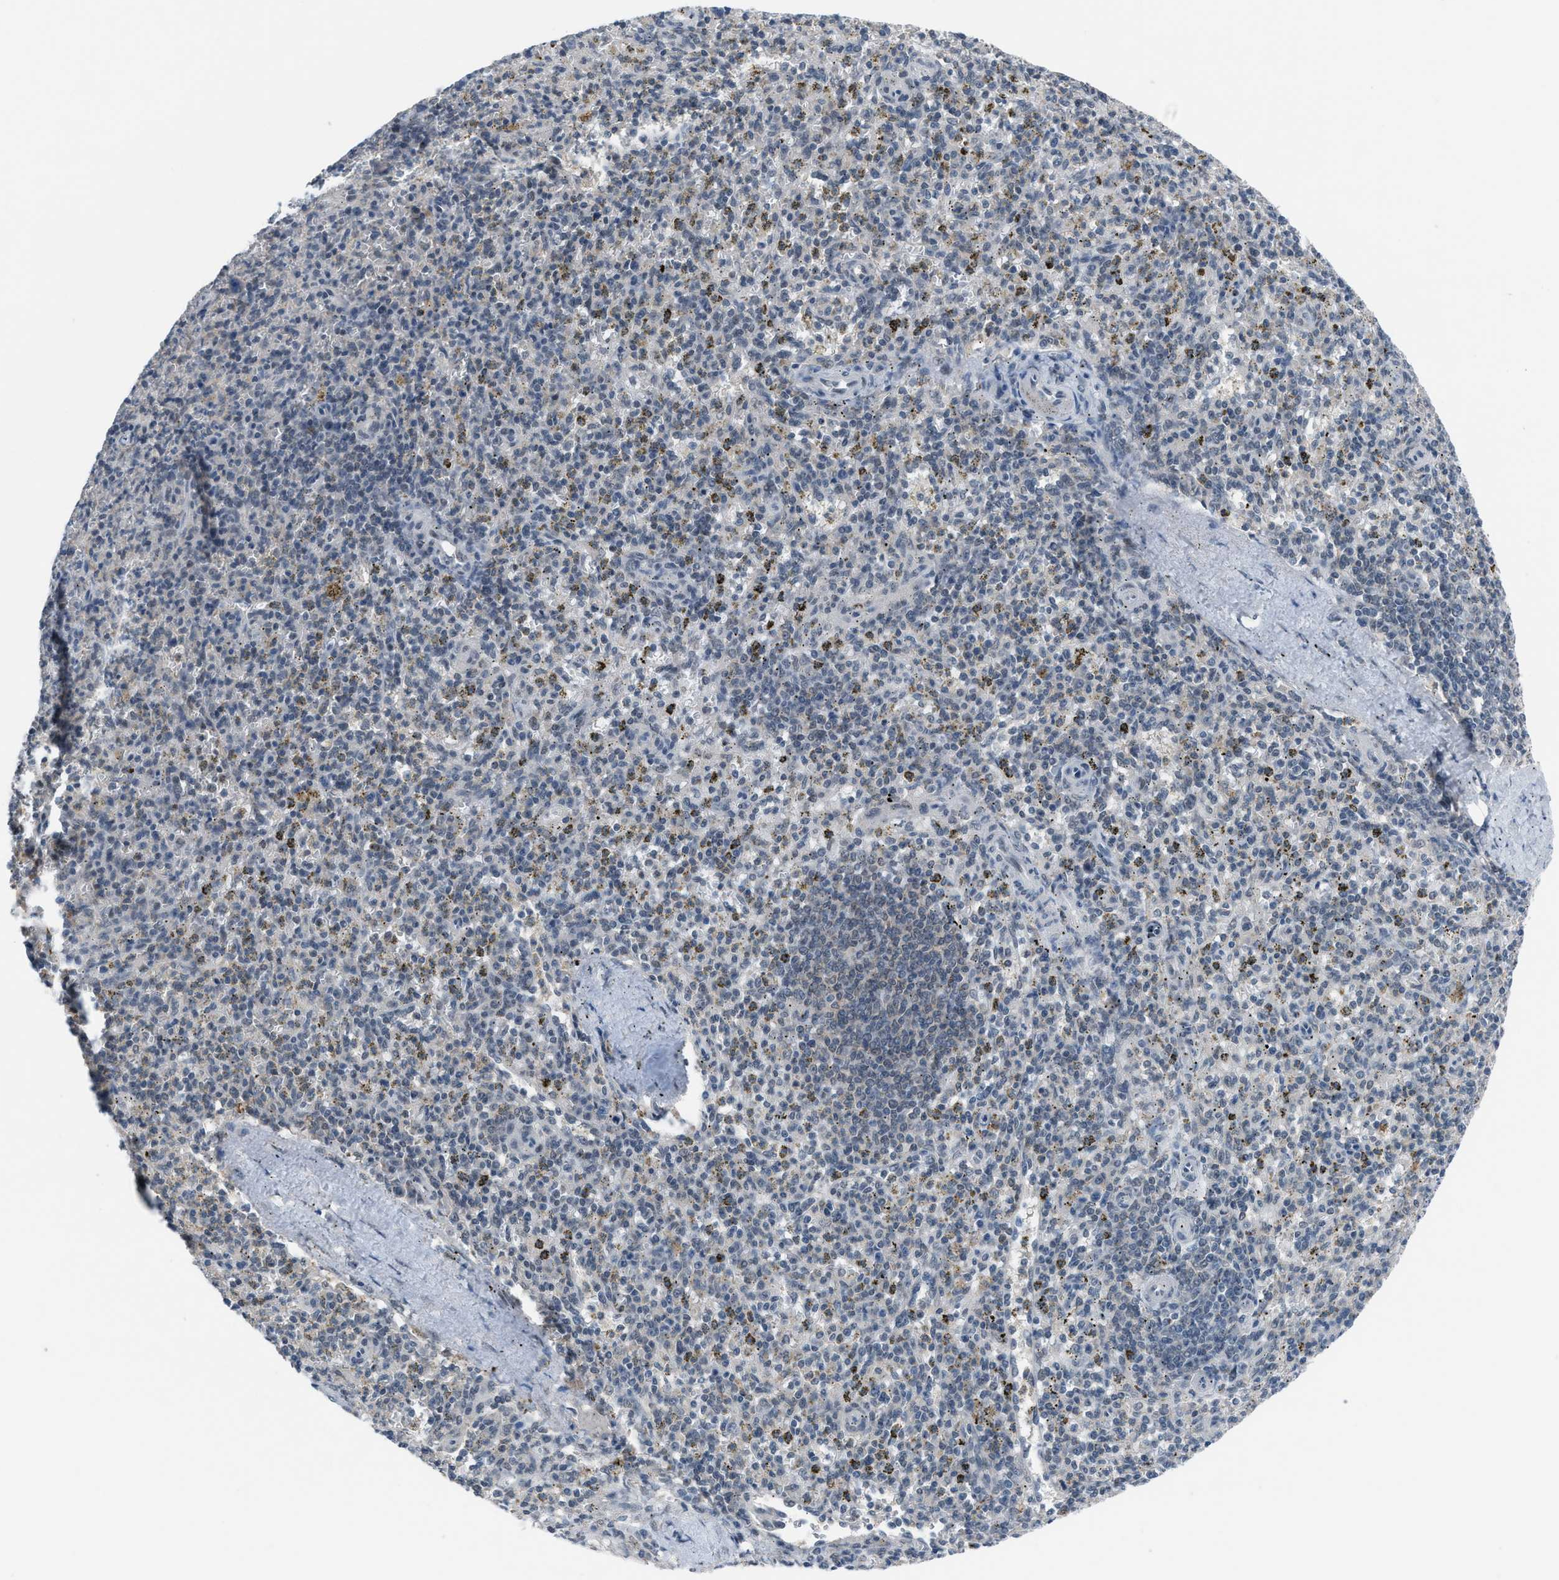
{"staining": {"intensity": "negative", "quantity": "none", "location": "none"}, "tissue": "spleen", "cell_type": "Cells in red pulp", "image_type": "normal", "snomed": [{"axis": "morphology", "description": "Normal tissue, NOS"}, {"axis": "topography", "description": "Spleen"}], "caption": "High magnification brightfield microscopy of benign spleen stained with DAB (brown) and counterstained with hematoxylin (blue): cells in red pulp show no significant positivity.", "gene": "ANAPC11", "patient": {"sex": "male", "age": 72}}